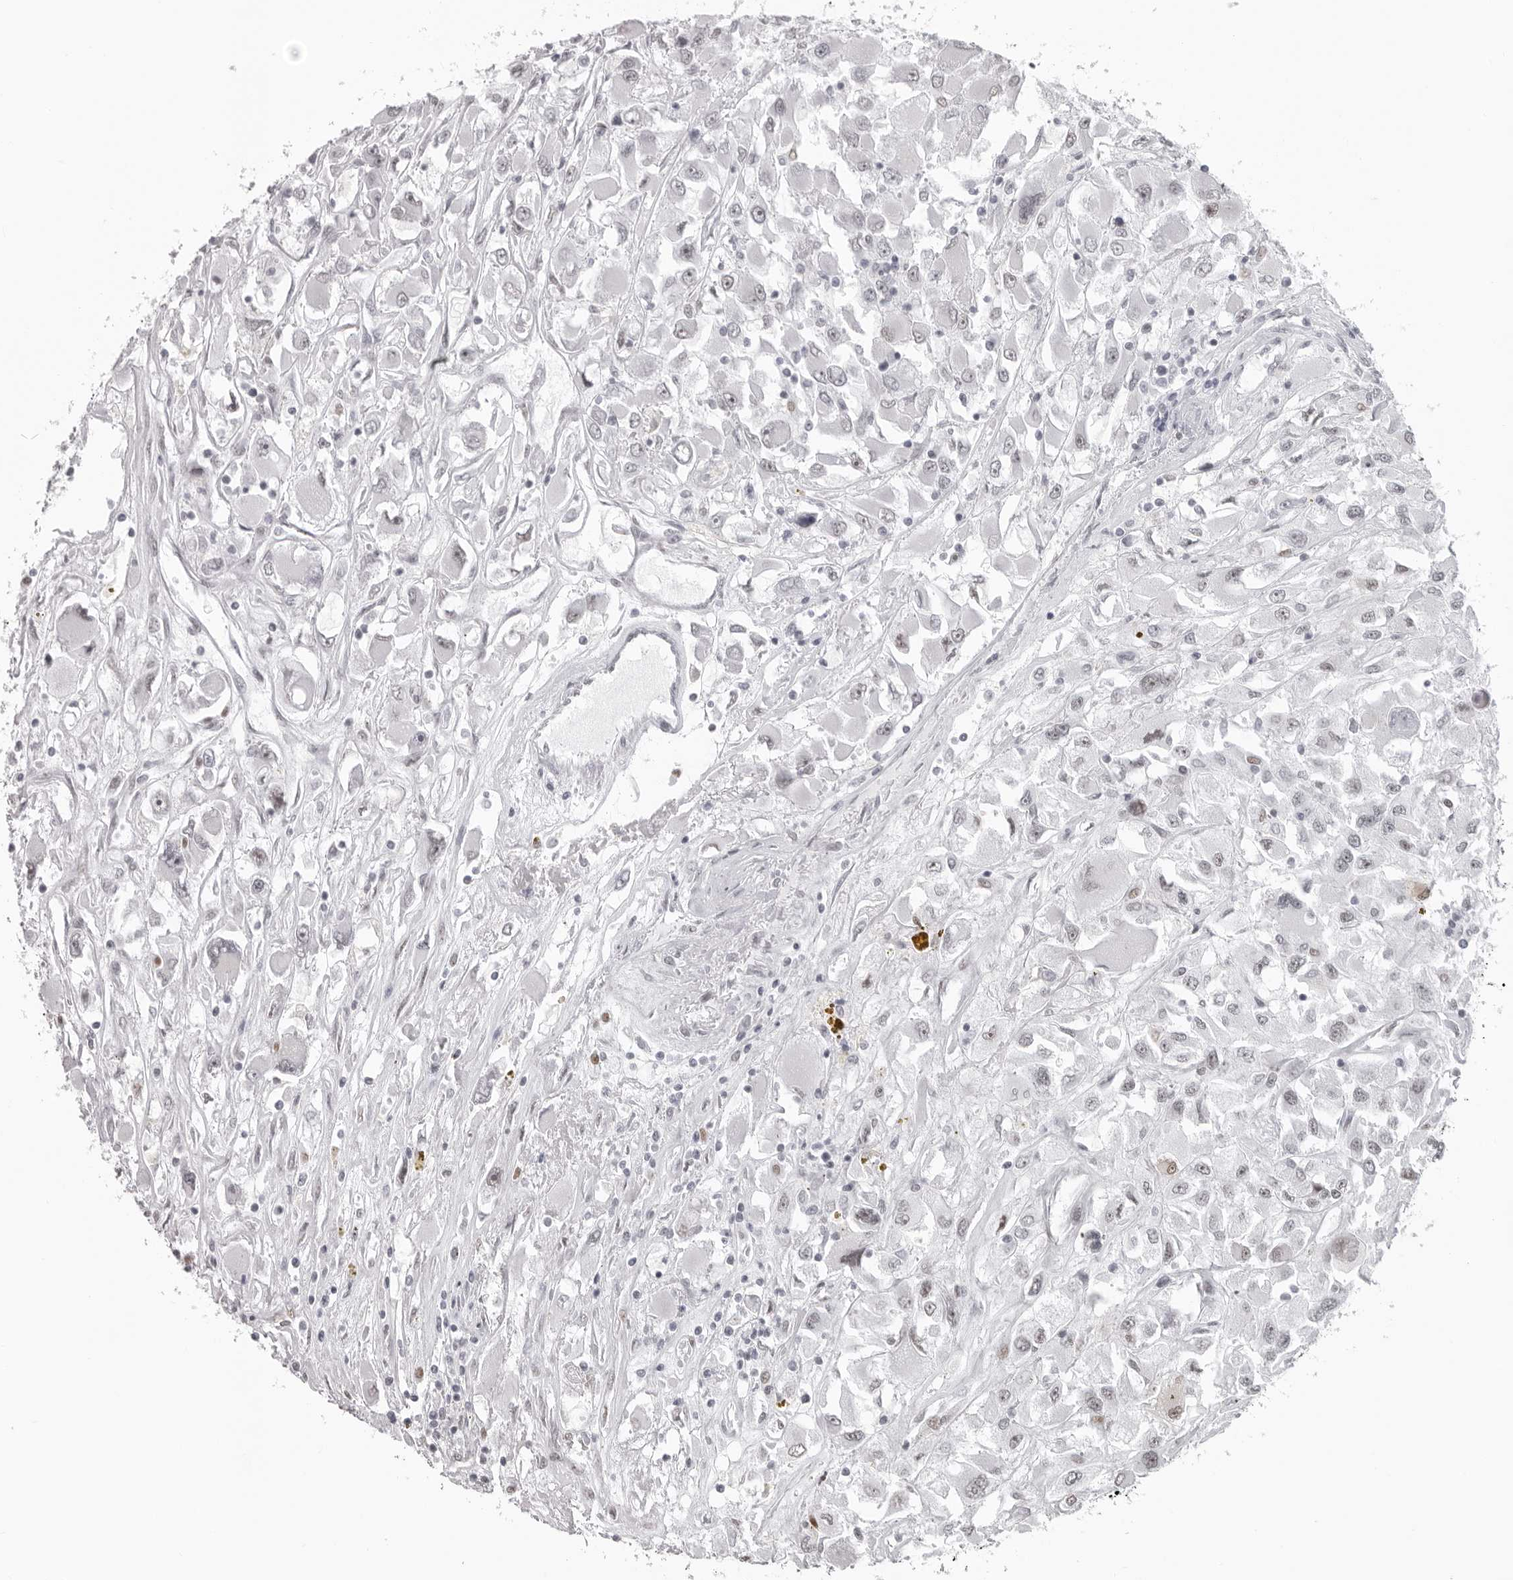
{"staining": {"intensity": "weak", "quantity": "<25%", "location": "nuclear"}, "tissue": "renal cancer", "cell_type": "Tumor cells", "image_type": "cancer", "snomed": [{"axis": "morphology", "description": "Adenocarcinoma, NOS"}, {"axis": "topography", "description": "Kidney"}], "caption": "Renal cancer (adenocarcinoma) stained for a protein using immunohistochemistry shows no staining tumor cells.", "gene": "ESPN", "patient": {"sex": "female", "age": 52}}